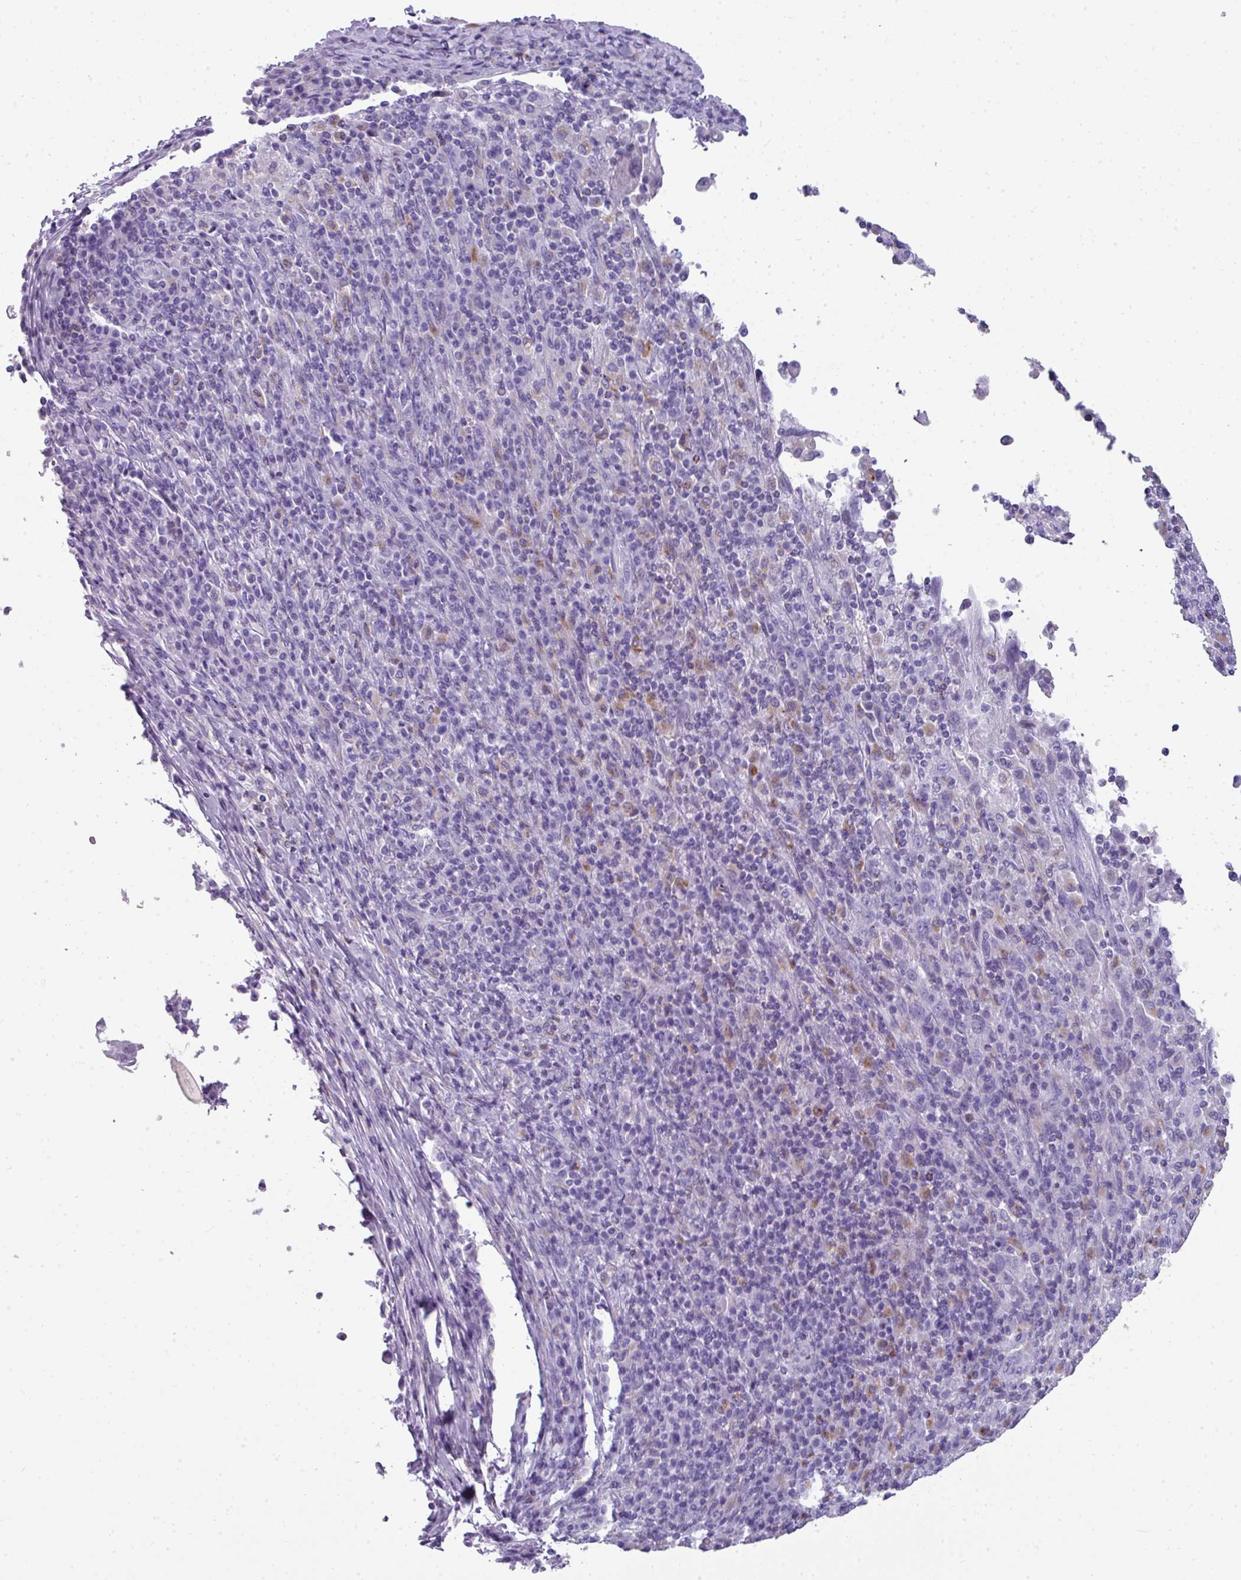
{"staining": {"intensity": "negative", "quantity": "none", "location": "none"}, "tissue": "cervical cancer", "cell_type": "Tumor cells", "image_type": "cancer", "snomed": [{"axis": "morphology", "description": "Squamous cell carcinoma, NOS"}, {"axis": "topography", "description": "Cervix"}], "caption": "The histopathology image exhibits no staining of tumor cells in cervical squamous cell carcinoma.", "gene": "ZNF568", "patient": {"sex": "female", "age": 46}}